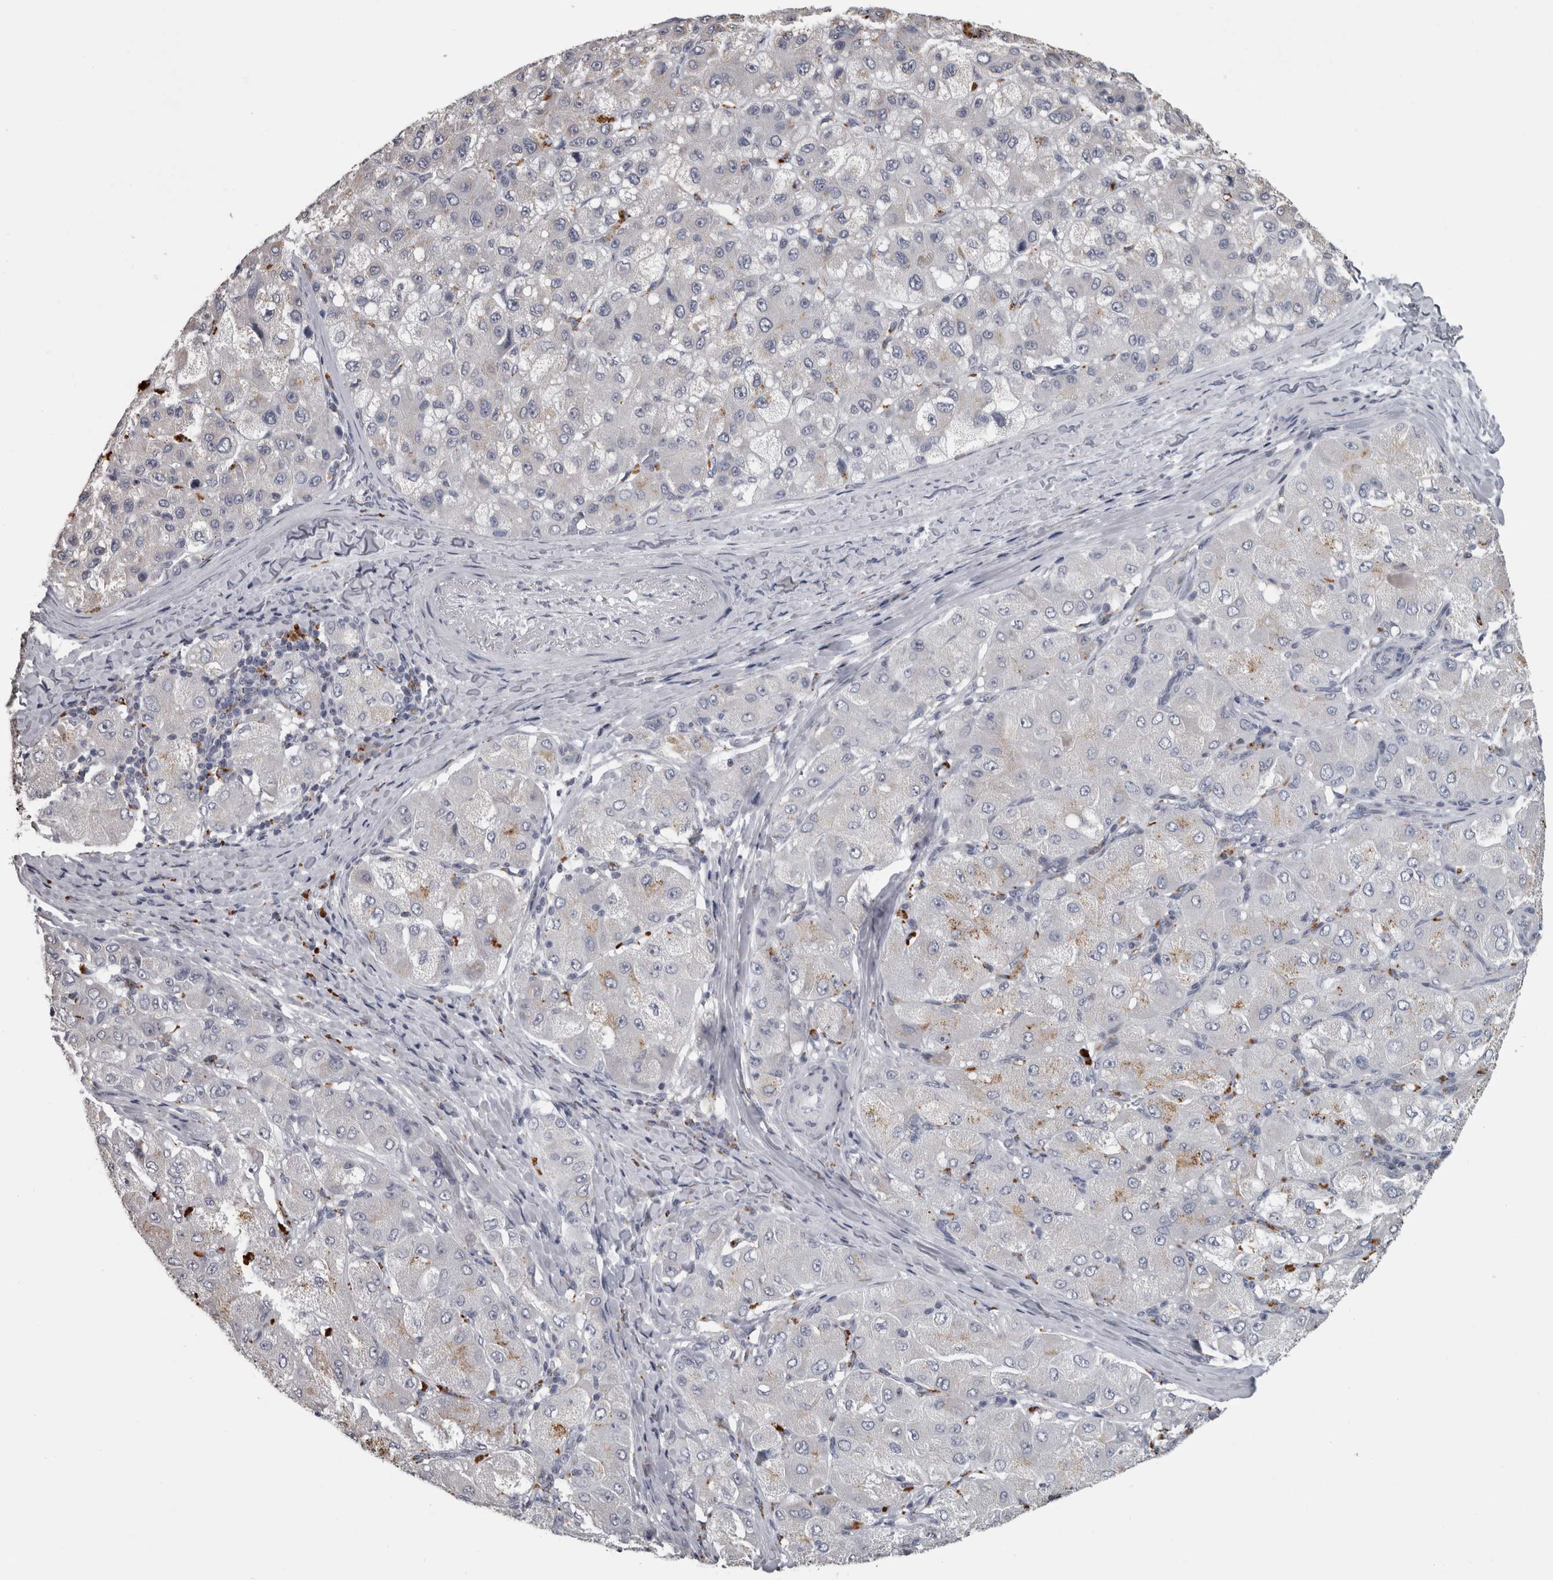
{"staining": {"intensity": "negative", "quantity": "none", "location": "none"}, "tissue": "liver cancer", "cell_type": "Tumor cells", "image_type": "cancer", "snomed": [{"axis": "morphology", "description": "Carcinoma, Hepatocellular, NOS"}, {"axis": "topography", "description": "Liver"}], "caption": "An IHC image of liver hepatocellular carcinoma is shown. There is no staining in tumor cells of liver hepatocellular carcinoma.", "gene": "NAAA", "patient": {"sex": "male", "age": 80}}